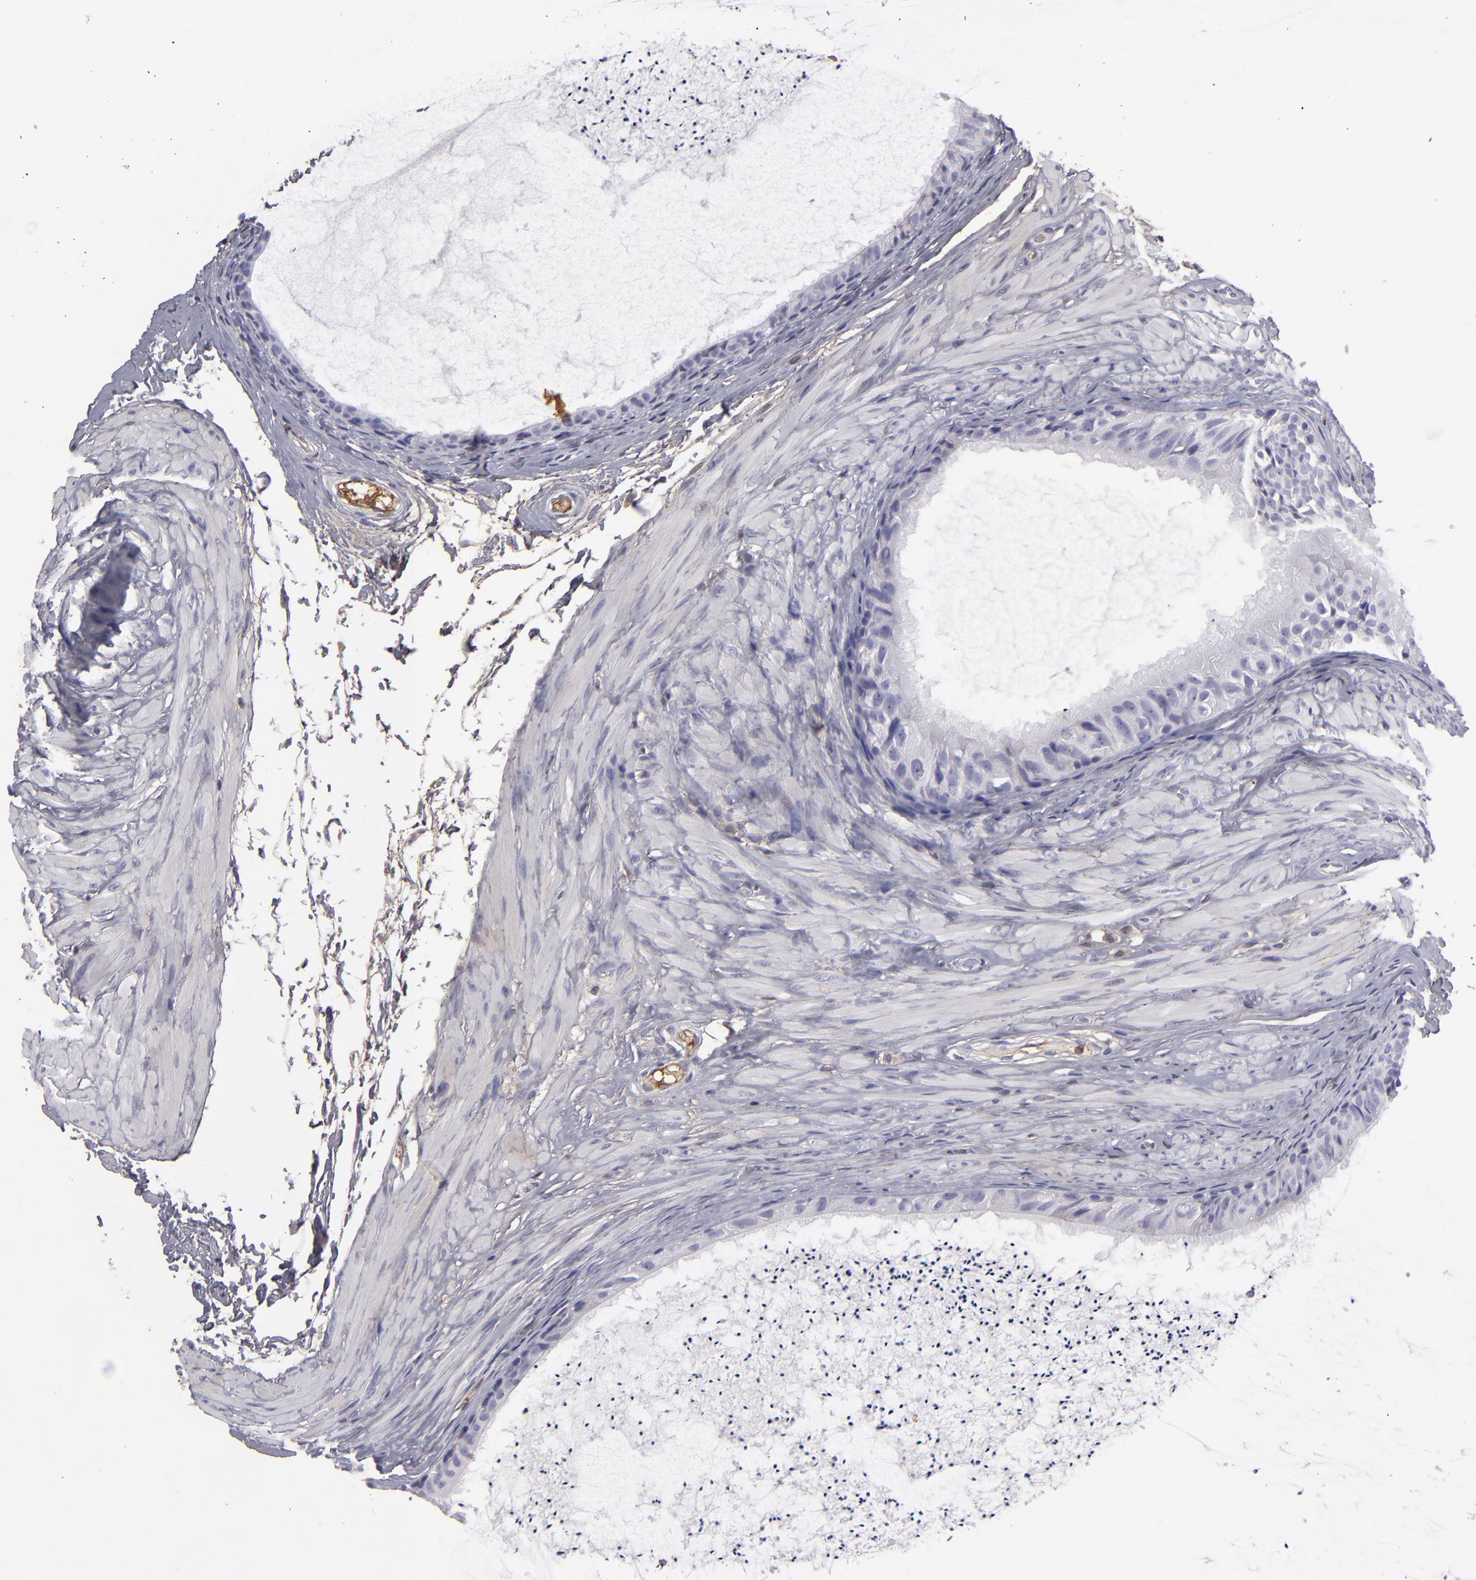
{"staining": {"intensity": "negative", "quantity": "none", "location": "none"}, "tissue": "epididymis", "cell_type": "Glandular cells", "image_type": "normal", "snomed": [{"axis": "morphology", "description": "Normal tissue, NOS"}, {"axis": "topography", "description": "Epididymis"}], "caption": "IHC histopathology image of normal epididymis stained for a protein (brown), which displays no positivity in glandular cells.", "gene": "ABCC4", "patient": {"sex": "male", "age": 77}}